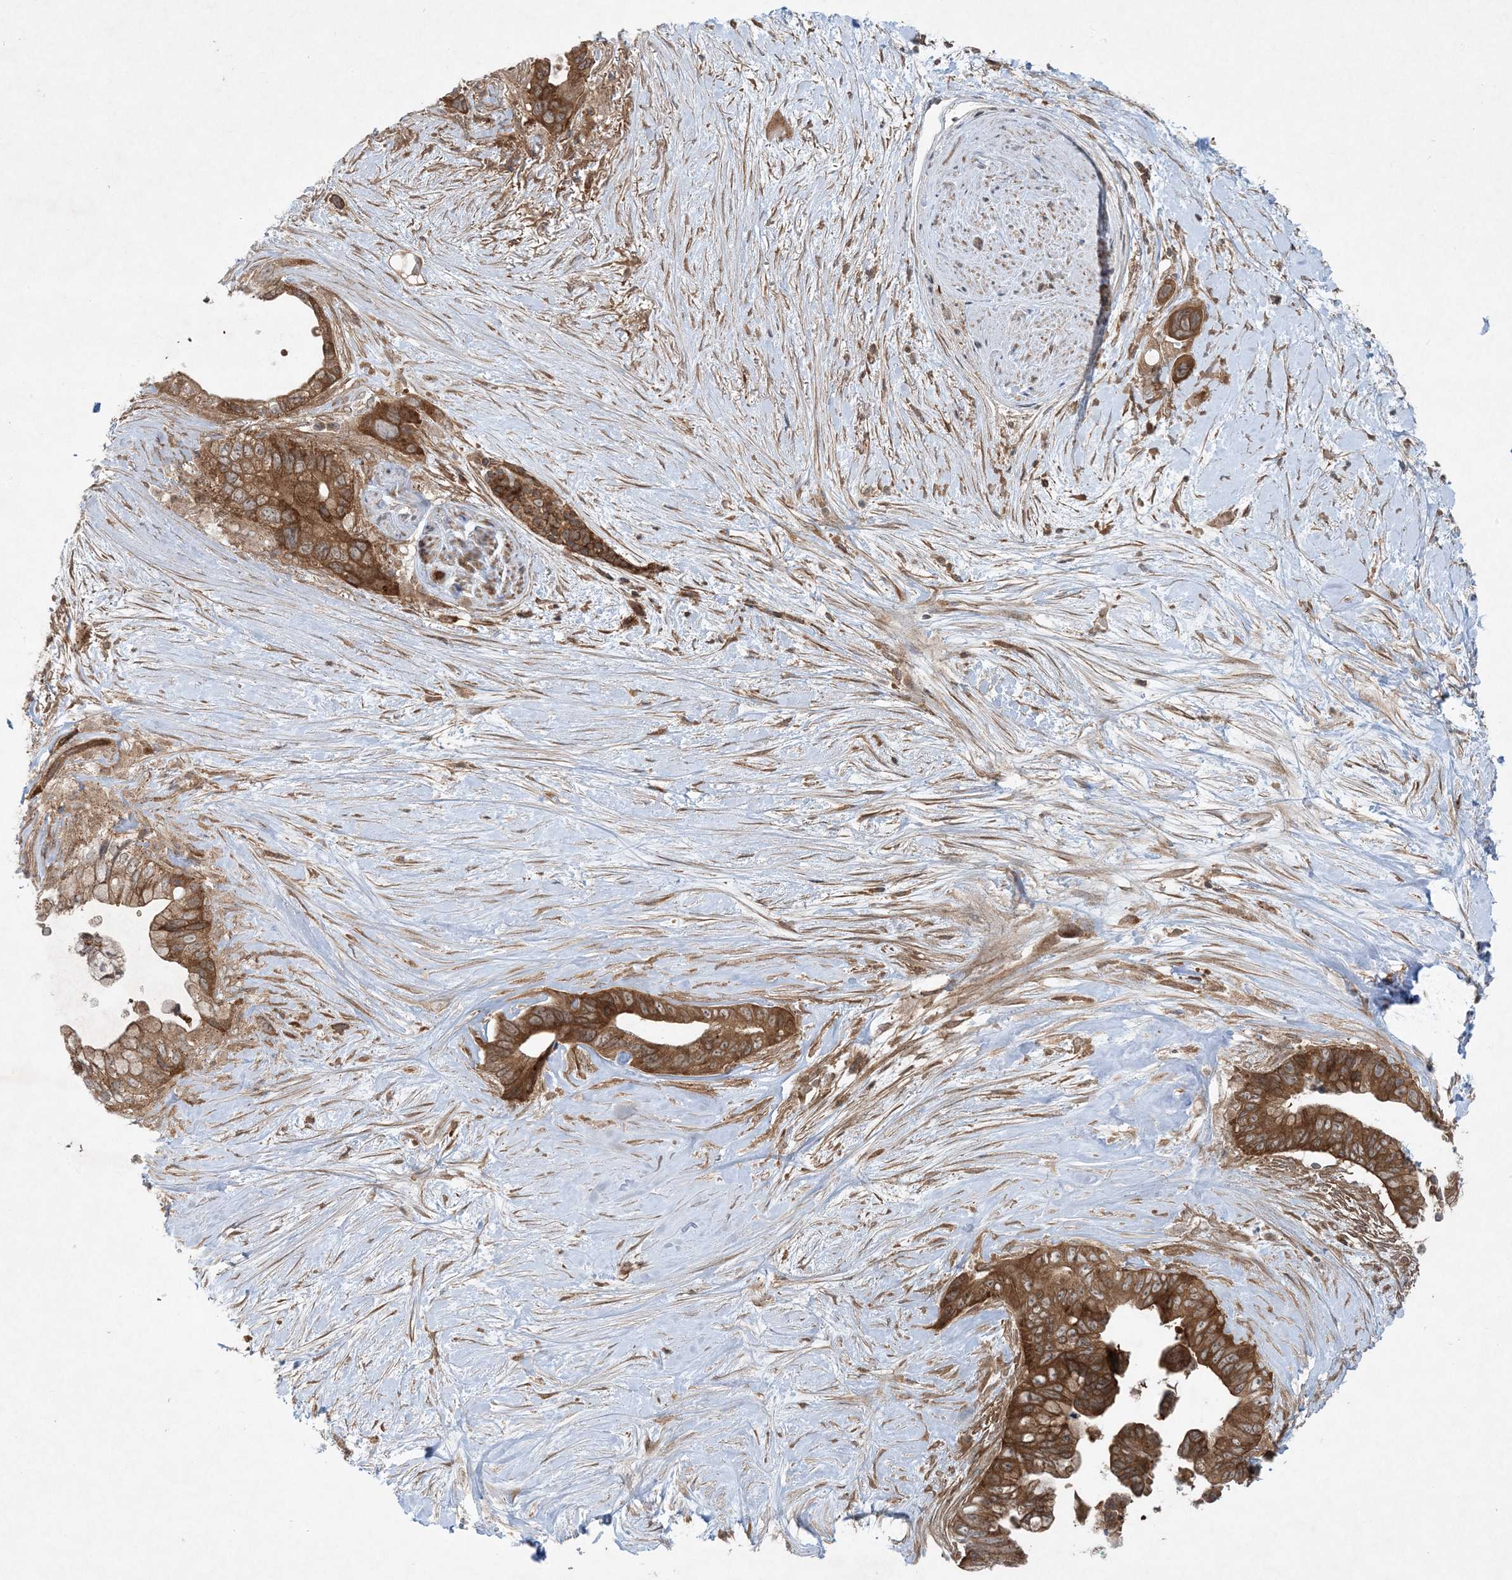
{"staining": {"intensity": "strong", "quantity": ">75%", "location": "cytoplasmic/membranous"}, "tissue": "pancreatic cancer", "cell_type": "Tumor cells", "image_type": "cancer", "snomed": [{"axis": "morphology", "description": "Adenocarcinoma, NOS"}, {"axis": "topography", "description": "Pancreas"}], "caption": "This is an image of immunohistochemistry staining of pancreatic cancer (adenocarcinoma), which shows strong staining in the cytoplasmic/membranous of tumor cells.", "gene": "STAM2", "patient": {"sex": "female", "age": 72}}